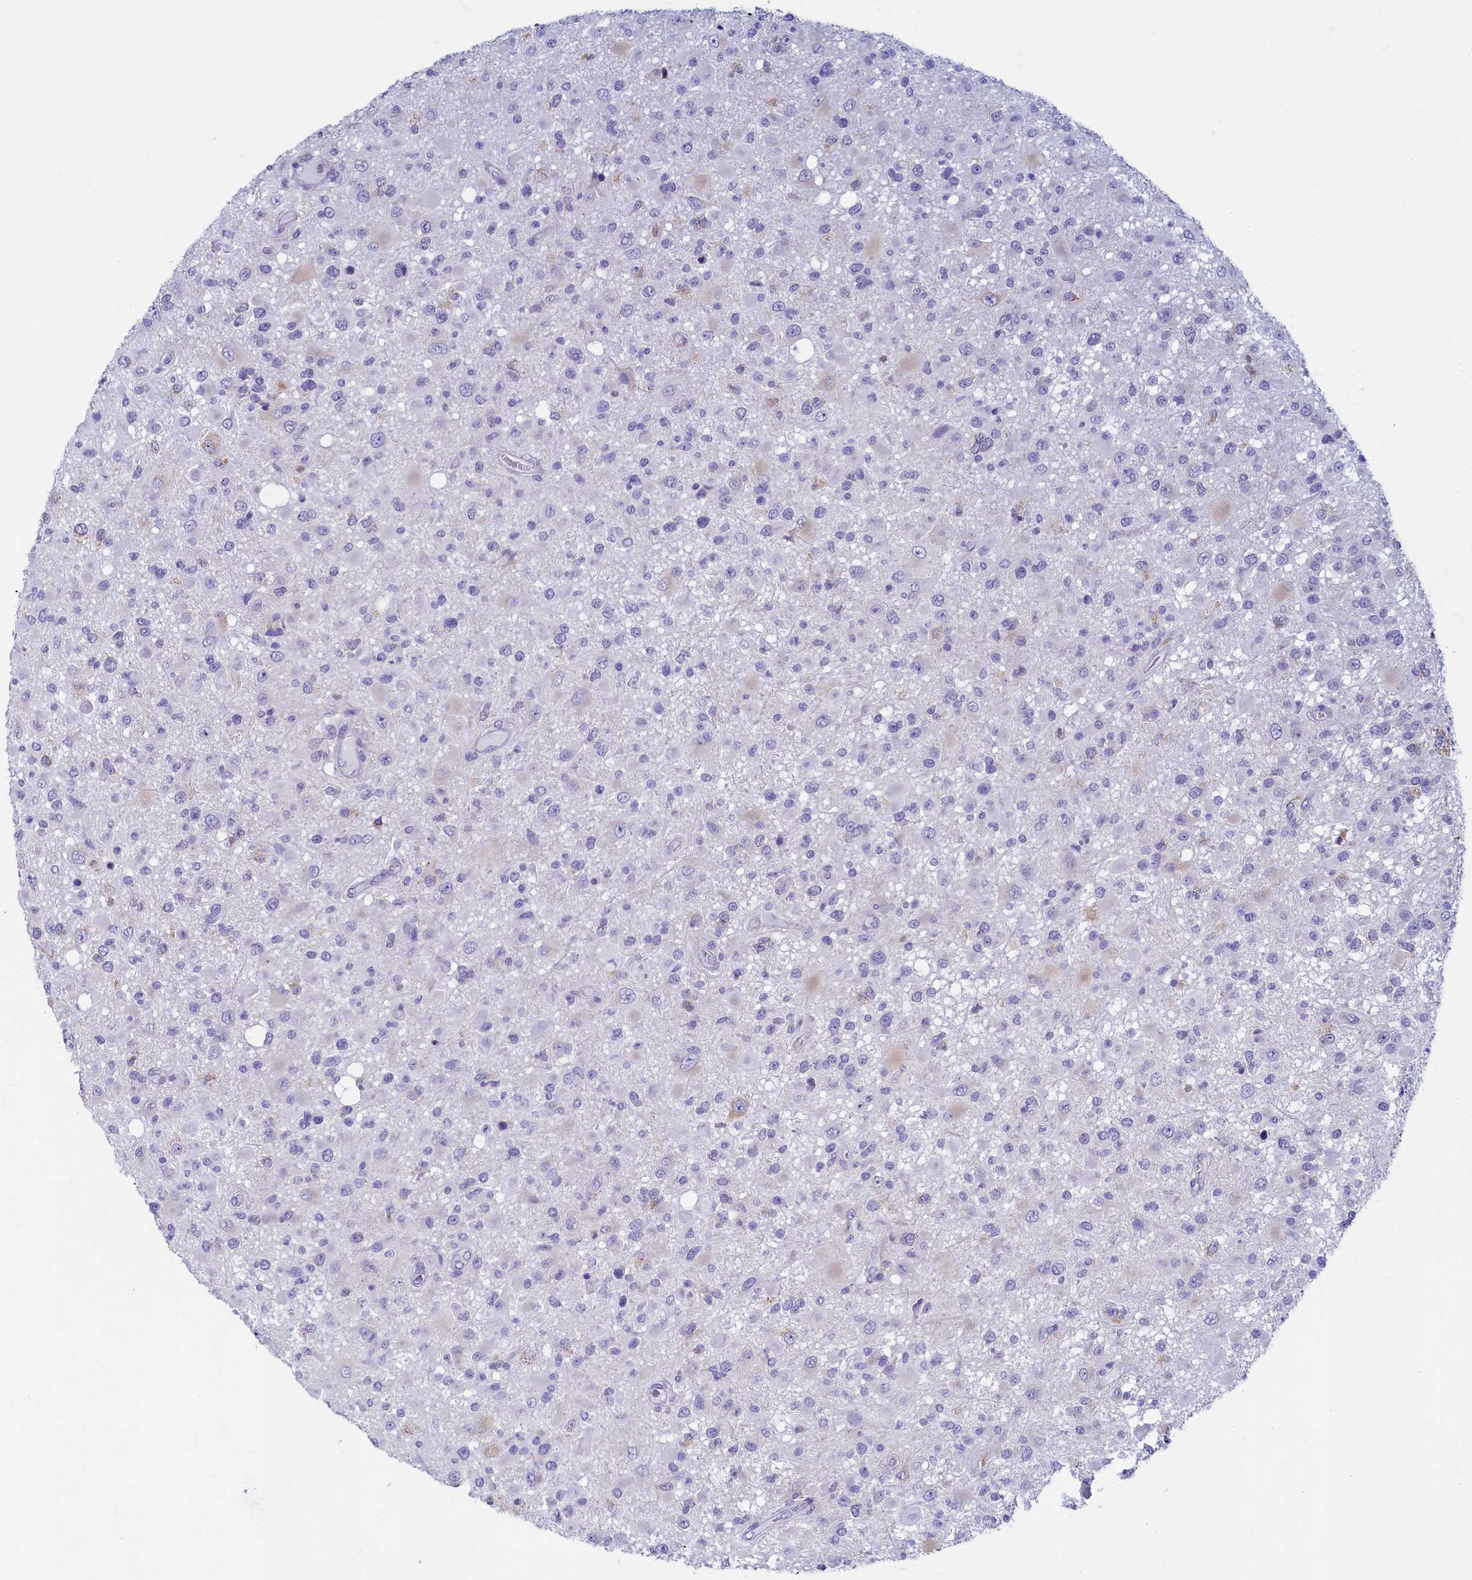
{"staining": {"intensity": "negative", "quantity": "none", "location": "none"}, "tissue": "glioma", "cell_type": "Tumor cells", "image_type": "cancer", "snomed": [{"axis": "morphology", "description": "Glioma, malignant, High grade"}, {"axis": "topography", "description": "Brain"}], "caption": "The micrograph shows no significant positivity in tumor cells of malignant high-grade glioma.", "gene": "SKA3", "patient": {"sex": "male", "age": 53}}